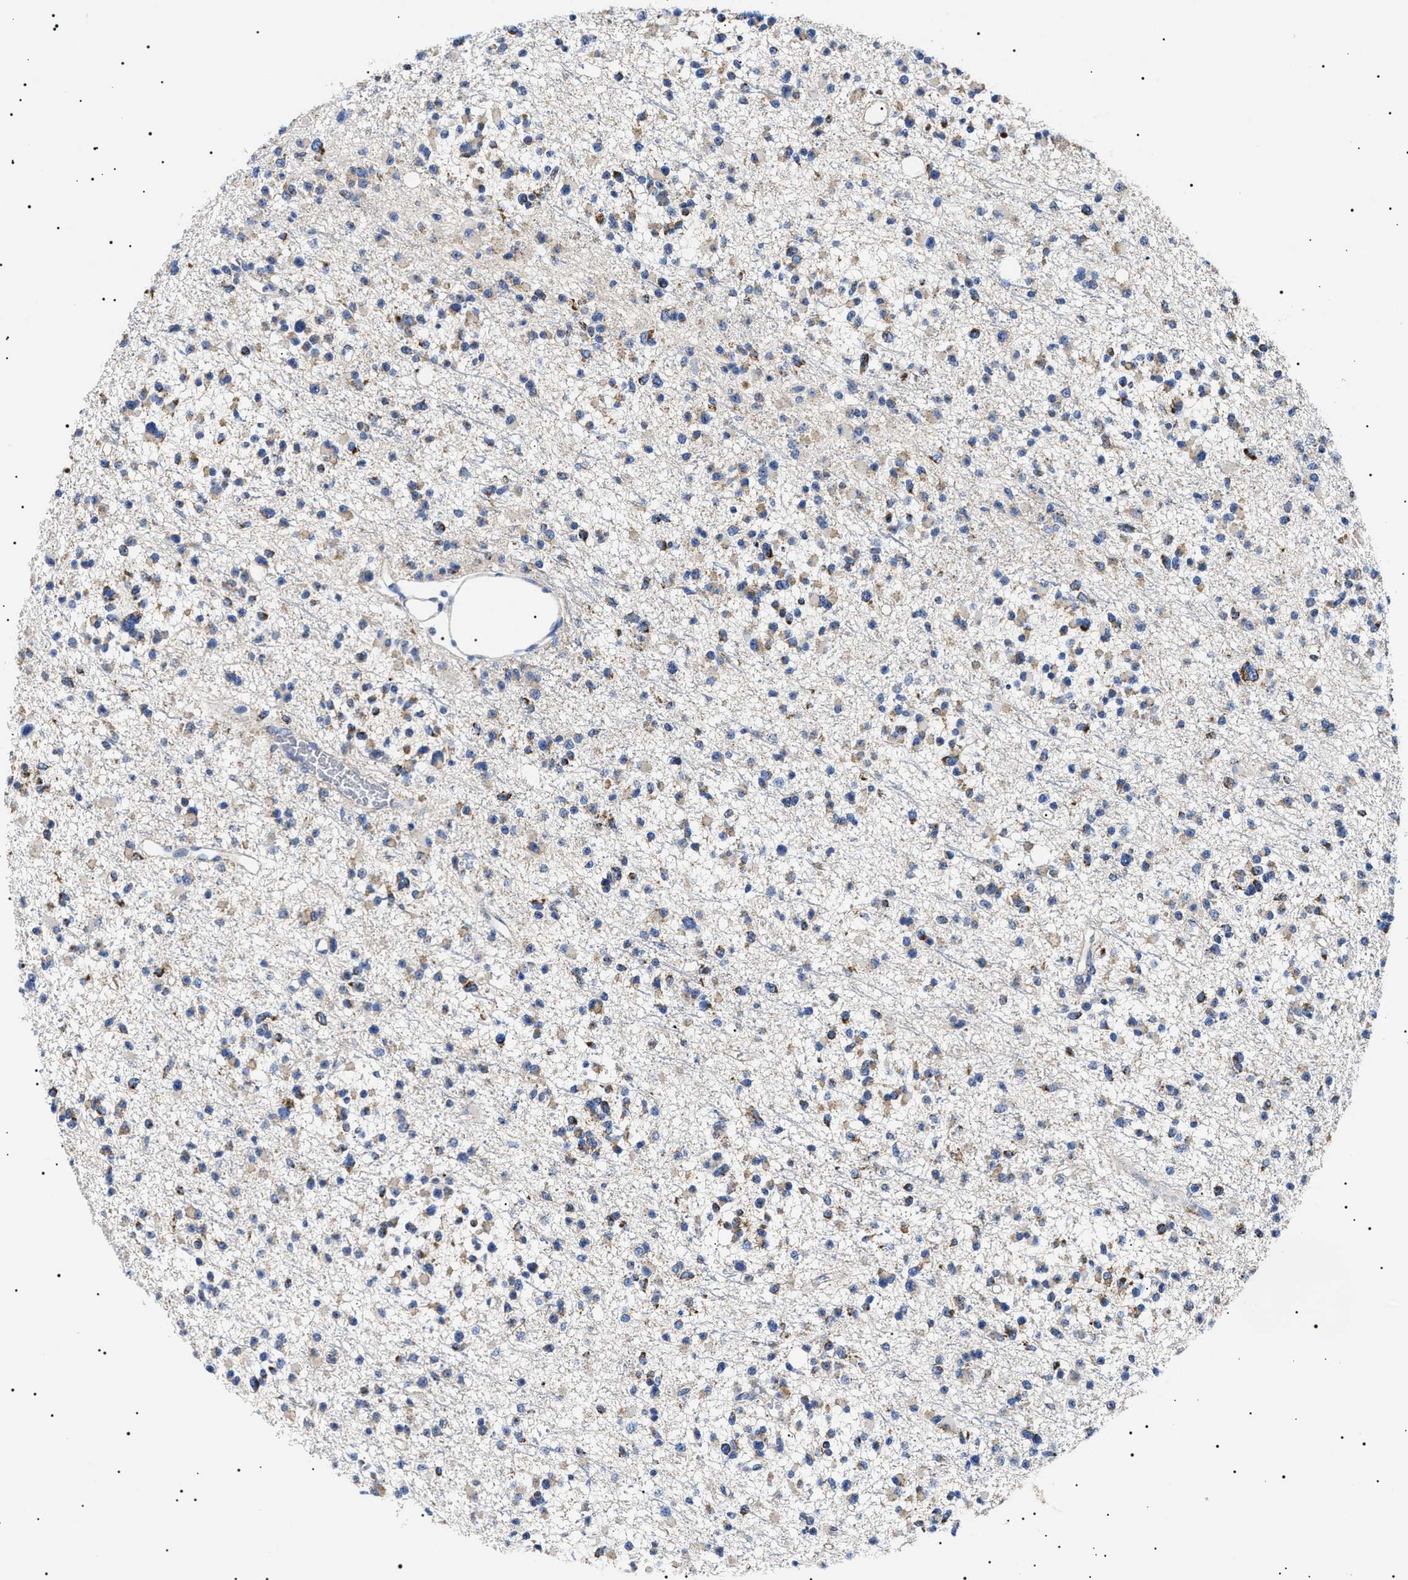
{"staining": {"intensity": "weak", "quantity": ">75%", "location": "cytoplasmic/membranous"}, "tissue": "glioma", "cell_type": "Tumor cells", "image_type": "cancer", "snomed": [{"axis": "morphology", "description": "Glioma, malignant, Low grade"}, {"axis": "topography", "description": "Brain"}], "caption": "IHC photomicrograph of low-grade glioma (malignant) stained for a protein (brown), which demonstrates low levels of weak cytoplasmic/membranous positivity in approximately >75% of tumor cells.", "gene": "CHRDL2", "patient": {"sex": "female", "age": 22}}